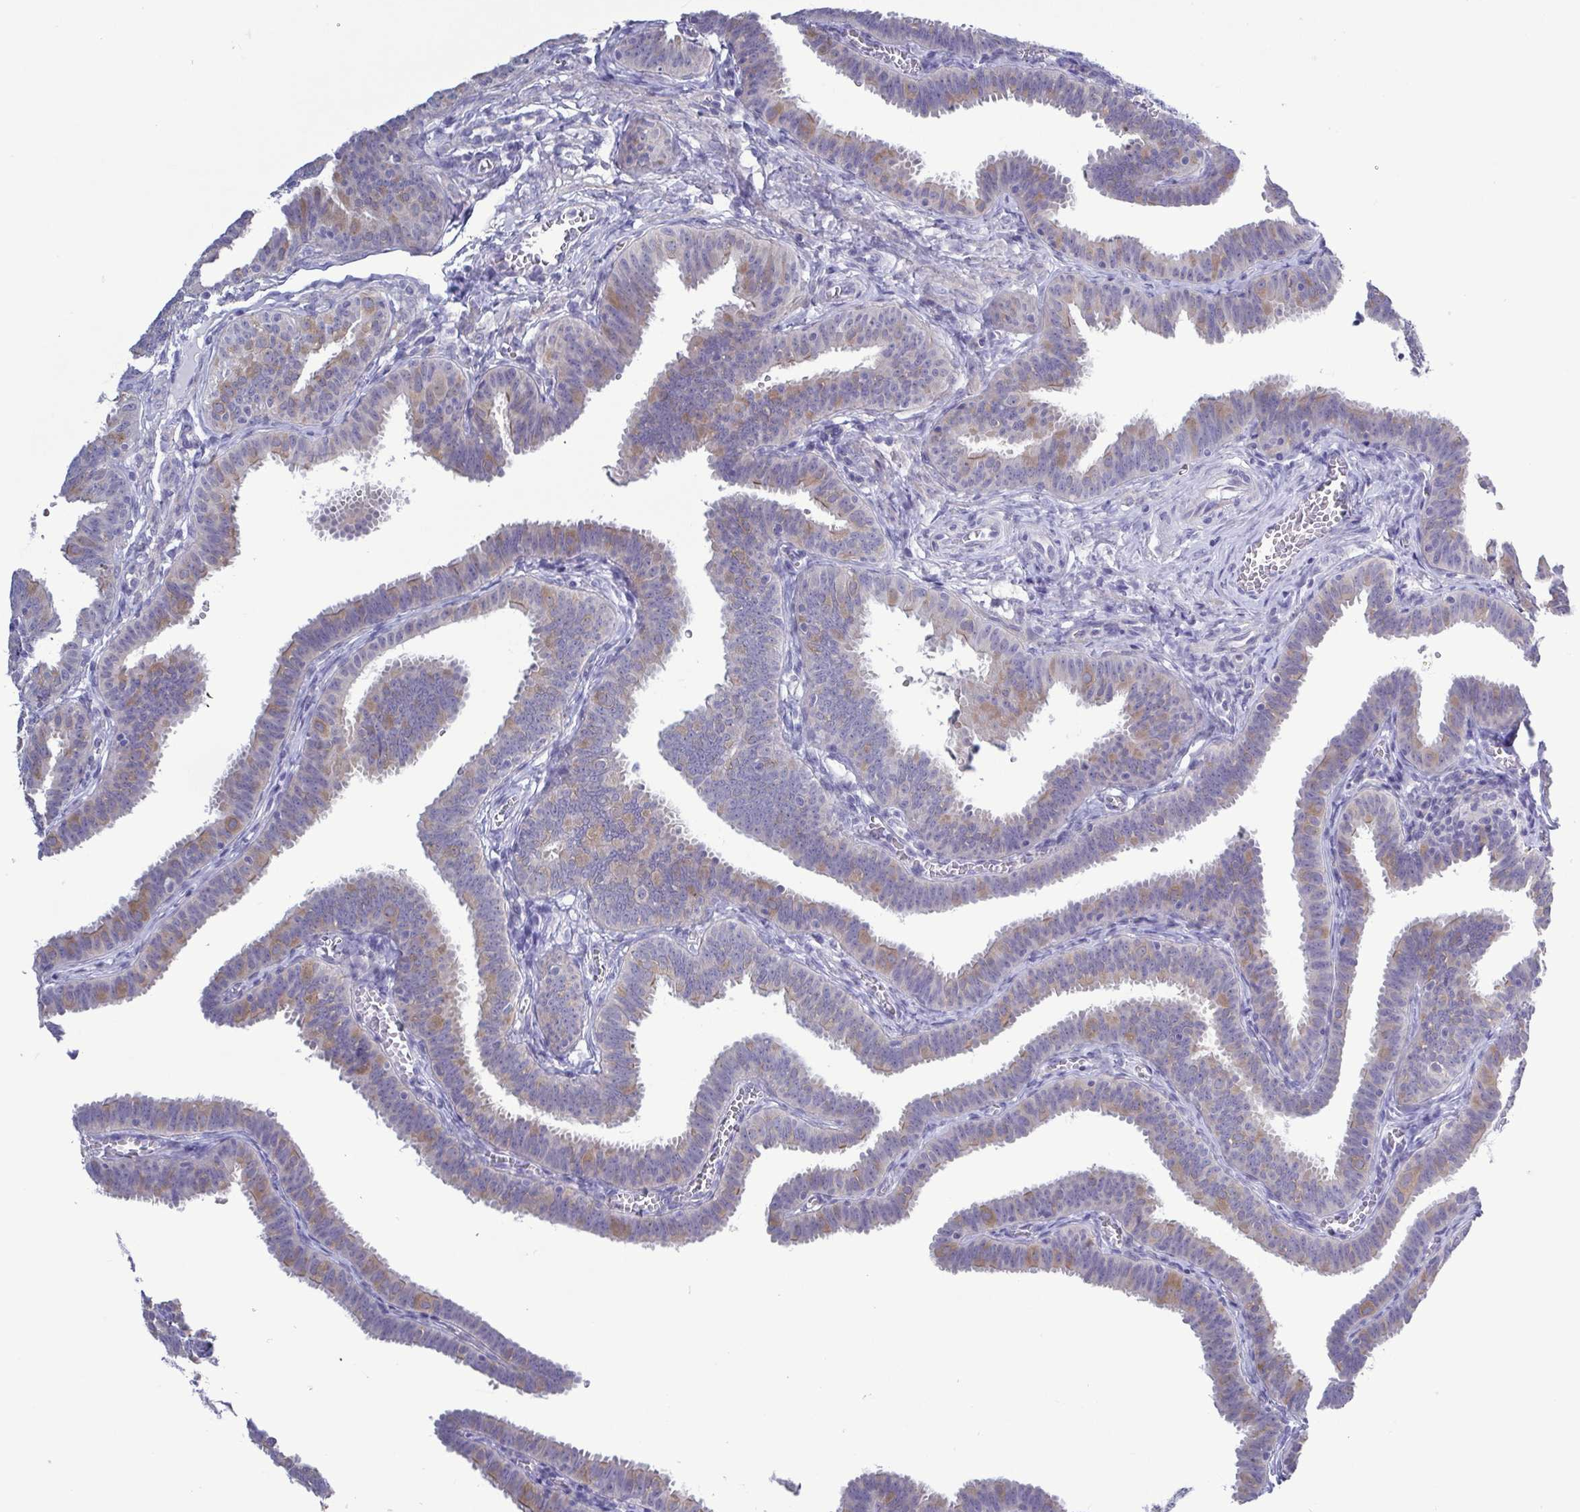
{"staining": {"intensity": "weak", "quantity": "25%-75%", "location": "cytoplasmic/membranous"}, "tissue": "fallopian tube", "cell_type": "Glandular cells", "image_type": "normal", "snomed": [{"axis": "morphology", "description": "Normal tissue, NOS"}, {"axis": "topography", "description": "Fallopian tube"}], "caption": "Normal fallopian tube exhibits weak cytoplasmic/membranous positivity in approximately 25%-75% of glandular cells (DAB (3,3'-diaminobenzidine) = brown stain, brightfield microscopy at high magnification)..", "gene": "TEX12", "patient": {"sex": "female", "age": 25}}